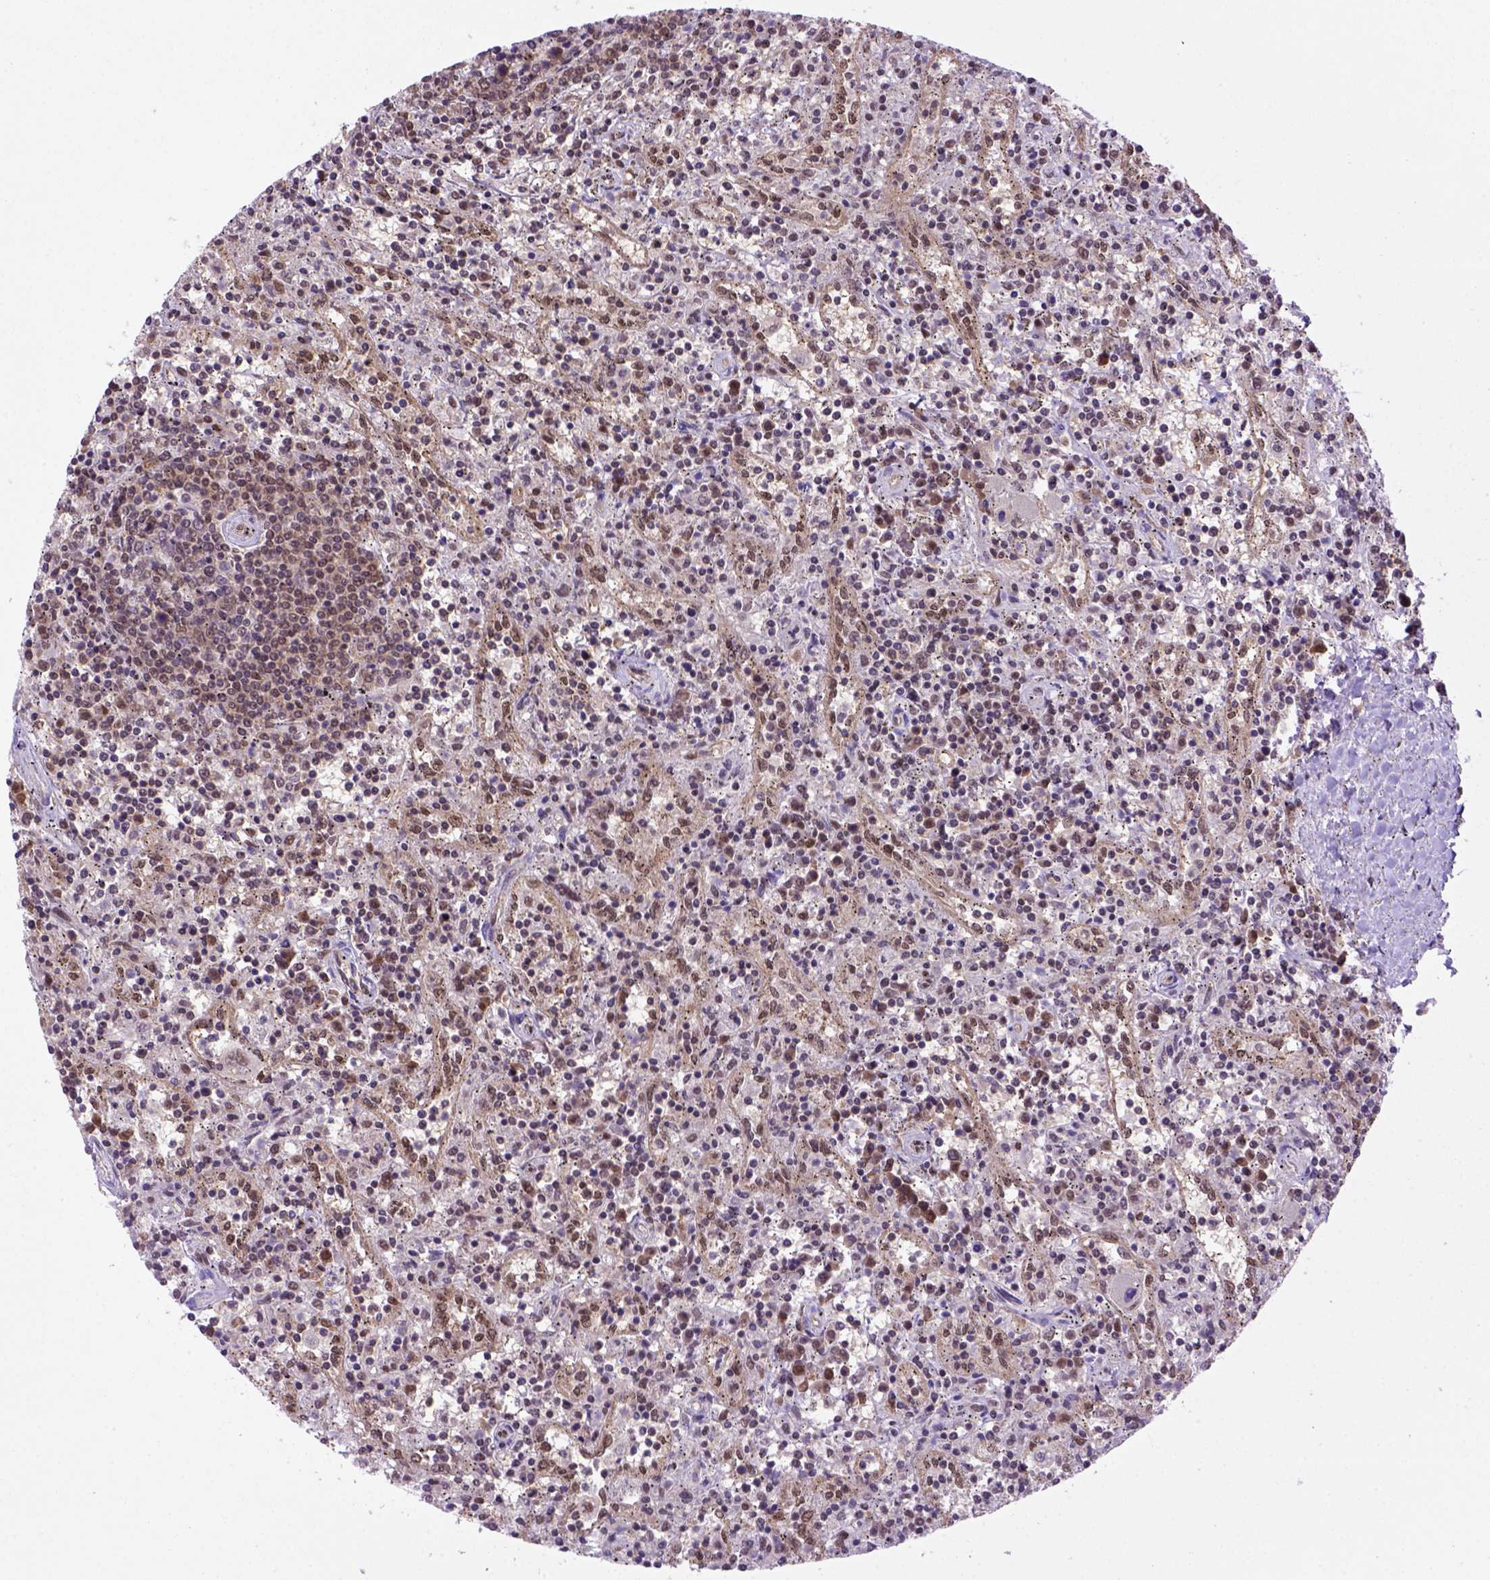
{"staining": {"intensity": "moderate", "quantity": "25%-75%", "location": "nuclear"}, "tissue": "lymphoma", "cell_type": "Tumor cells", "image_type": "cancer", "snomed": [{"axis": "morphology", "description": "Malignant lymphoma, non-Hodgkin's type, Low grade"}, {"axis": "topography", "description": "Spleen"}], "caption": "Malignant lymphoma, non-Hodgkin's type (low-grade) stained with a brown dye demonstrates moderate nuclear positive expression in approximately 25%-75% of tumor cells.", "gene": "PSMC2", "patient": {"sex": "male", "age": 62}}